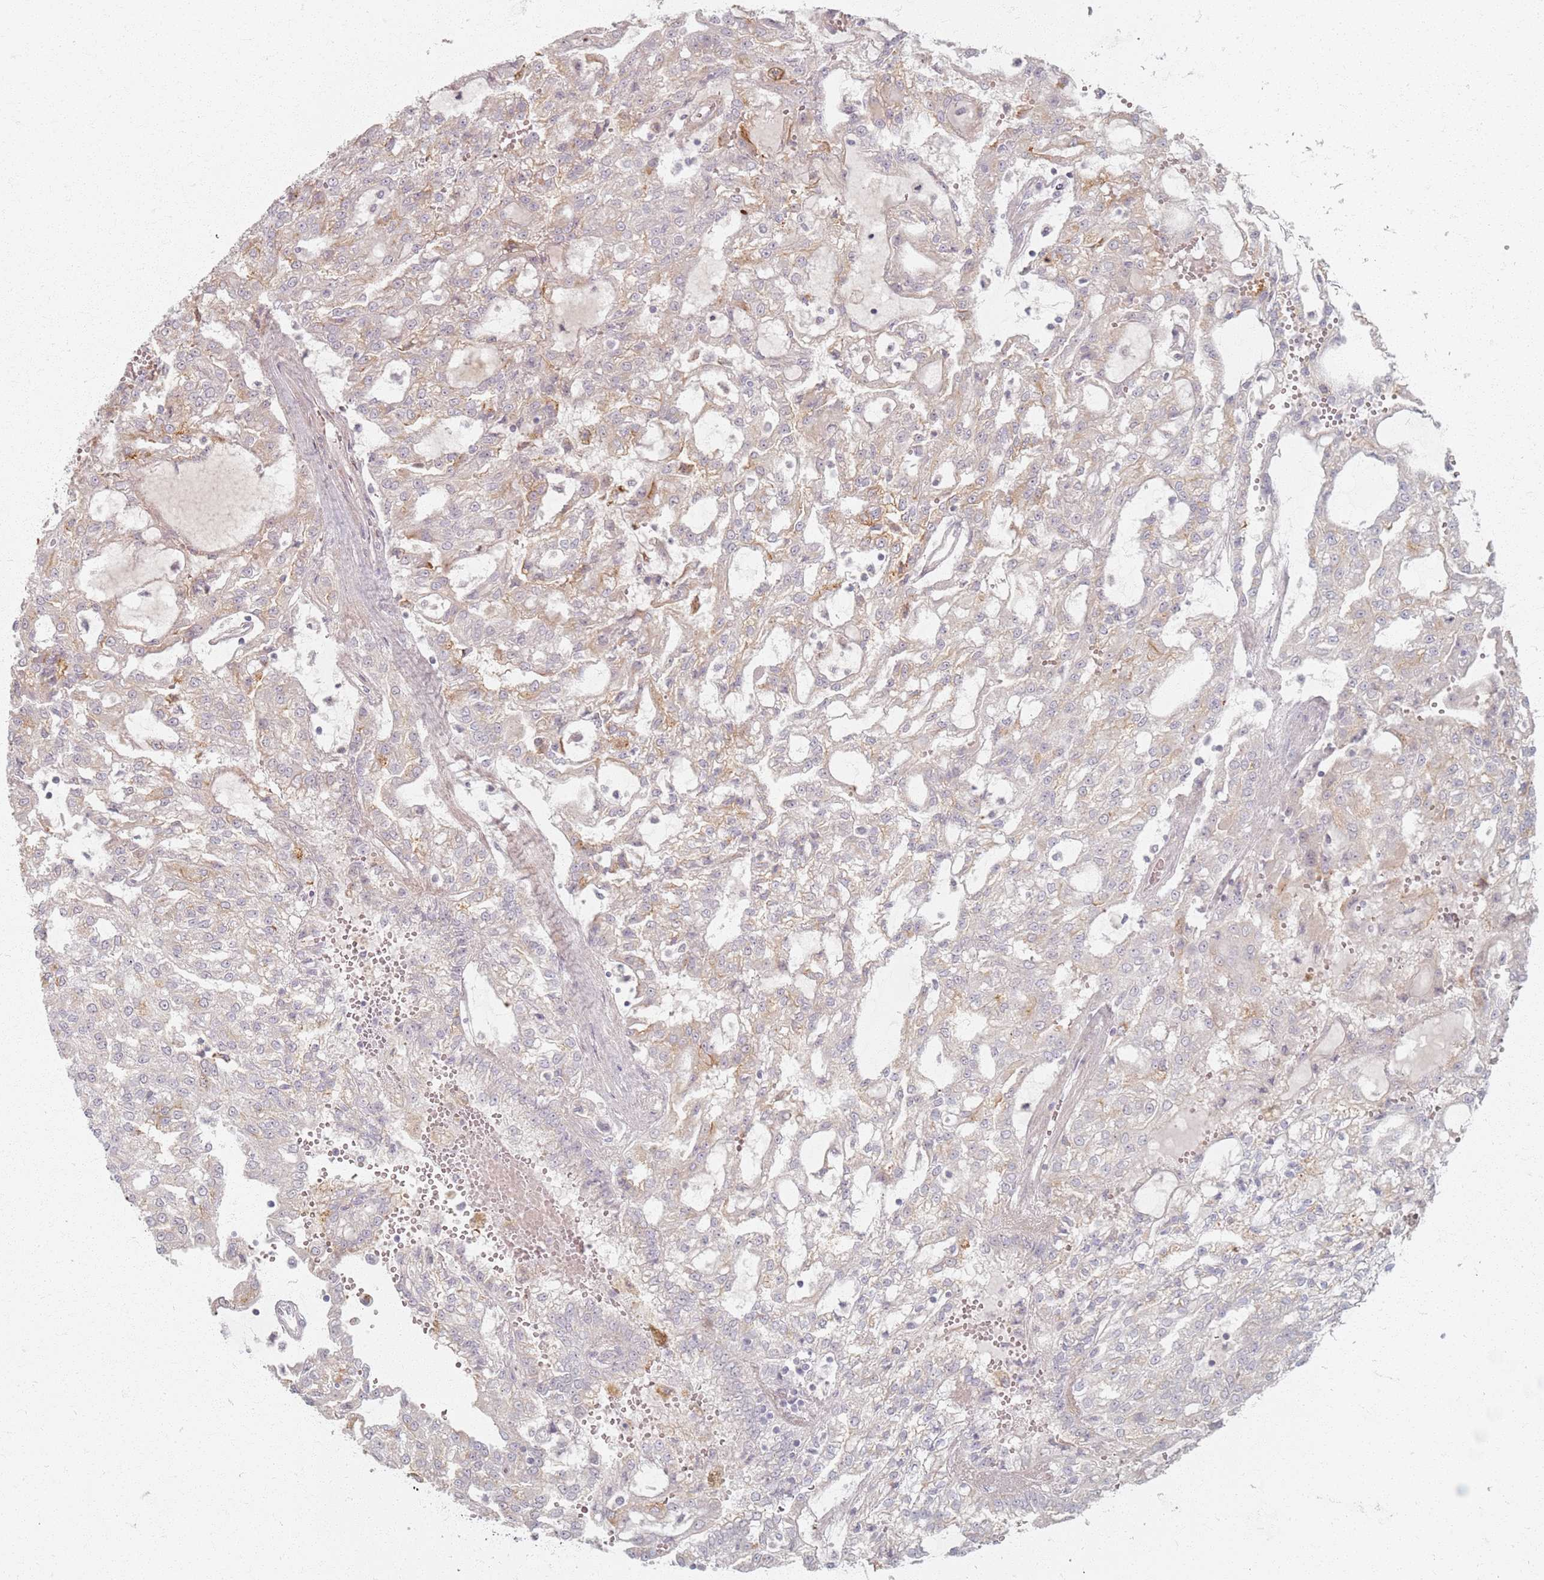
{"staining": {"intensity": "weak", "quantity": "25%-75%", "location": "cytoplasmic/membranous"}, "tissue": "renal cancer", "cell_type": "Tumor cells", "image_type": "cancer", "snomed": [{"axis": "morphology", "description": "Adenocarcinoma, NOS"}, {"axis": "topography", "description": "Kidney"}], "caption": "IHC staining of renal cancer, which exhibits low levels of weak cytoplasmic/membranous expression in approximately 25%-75% of tumor cells indicating weak cytoplasmic/membranous protein staining. The staining was performed using DAB (3,3'-diaminobenzidine) (brown) for protein detection and nuclei were counterstained in hematoxylin (blue).", "gene": "PKD2L2", "patient": {"sex": "male", "age": 63}}